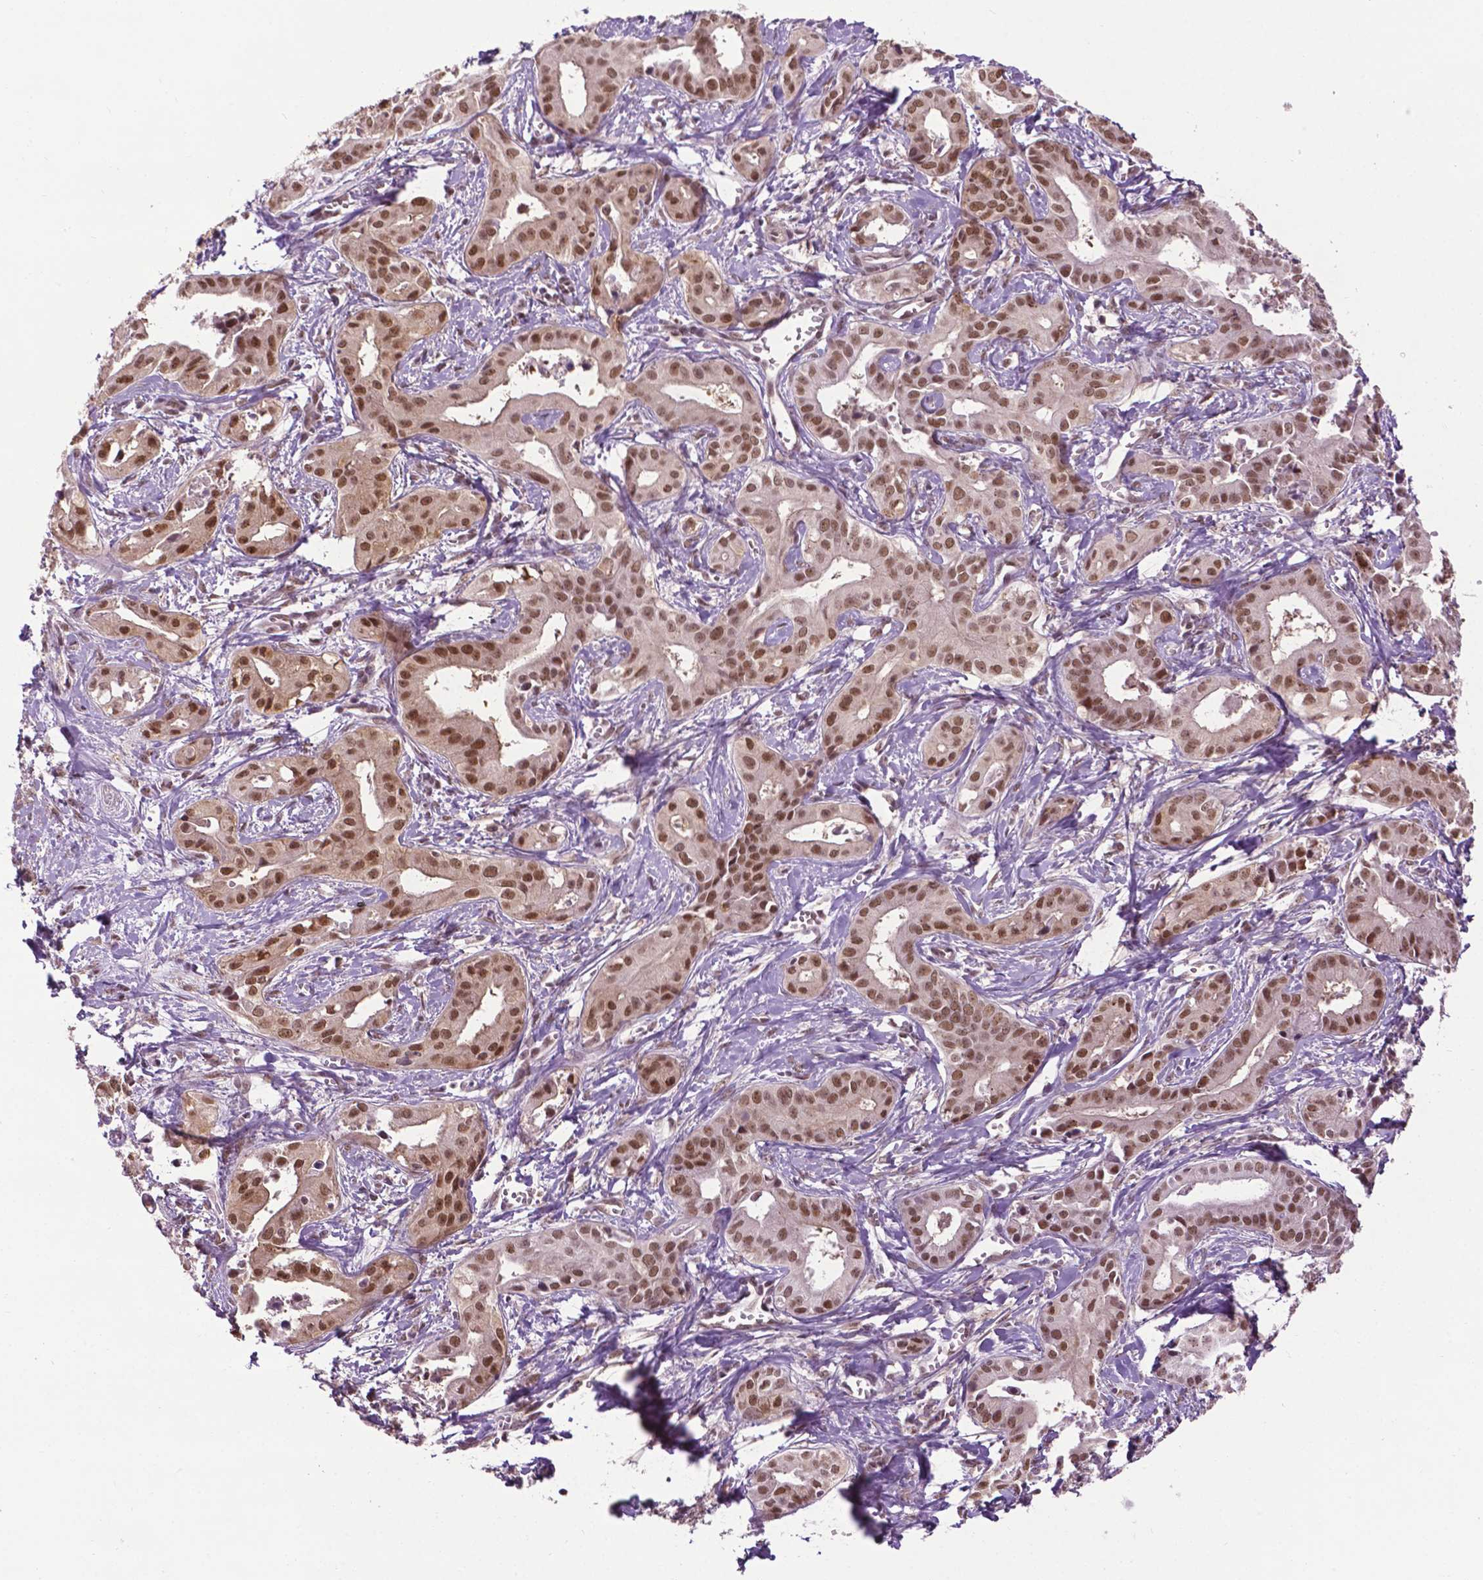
{"staining": {"intensity": "moderate", "quantity": ">75%", "location": "nuclear"}, "tissue": "liver cancer", "cell_type": "Tumor cells", "image_type": "cancer", "snomed": [{"axis": "morphology", "description": "Cholangiocarcinoma"}, {"axis": "topography", "description": "Liver"}], "caption": "IHC (DAB (3,3'-diaminobenzidine)) staining of human liver cholangiocarcinoma exhibits moderate nuclear protein expression in approximately >75% of tumor cells.", "gene": "UBQLN4", "patient": {"sex": "female", "age": 65}}